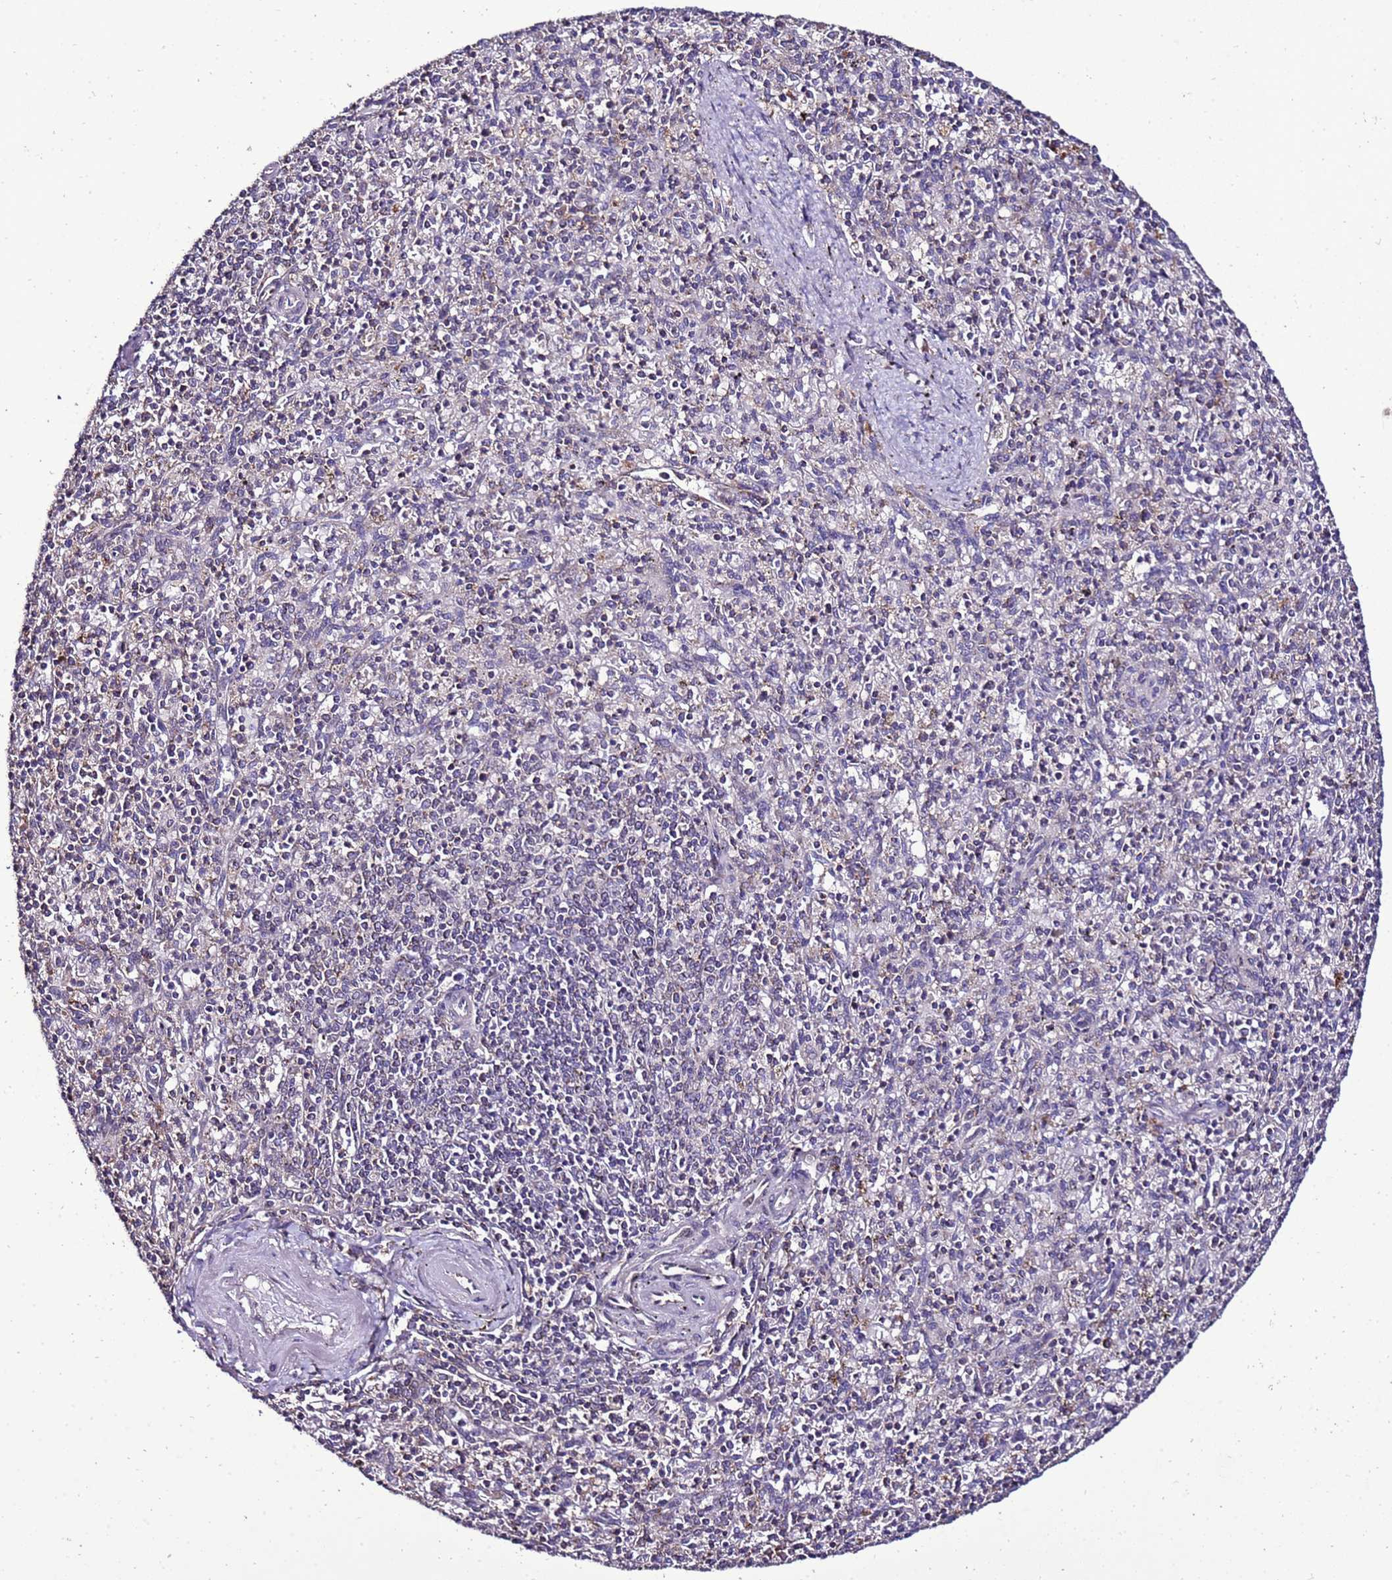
{"staining": {"intensity": "negative", "quantity": "none", "location": "none"}, "tissue": "spleen", "cell_type": "Cells in red pulp", "image_type": "normal", "snomed": [{"axis": "morphology", "description": "Normal tissue, NOS"}, {"axis": "topography", "description": "Spleen"}], "caption": "Immunohistochemistry (IHC) micrograph of unremarkable spleen: human spleen stained with DAB shows no significant protein staining in cells in red pulp. (Immunohistochemistry (IHC), brightfield microscopy, high magnification).", "gene": "ZNF329", "patient": {"sex": "male", "age": 72}}